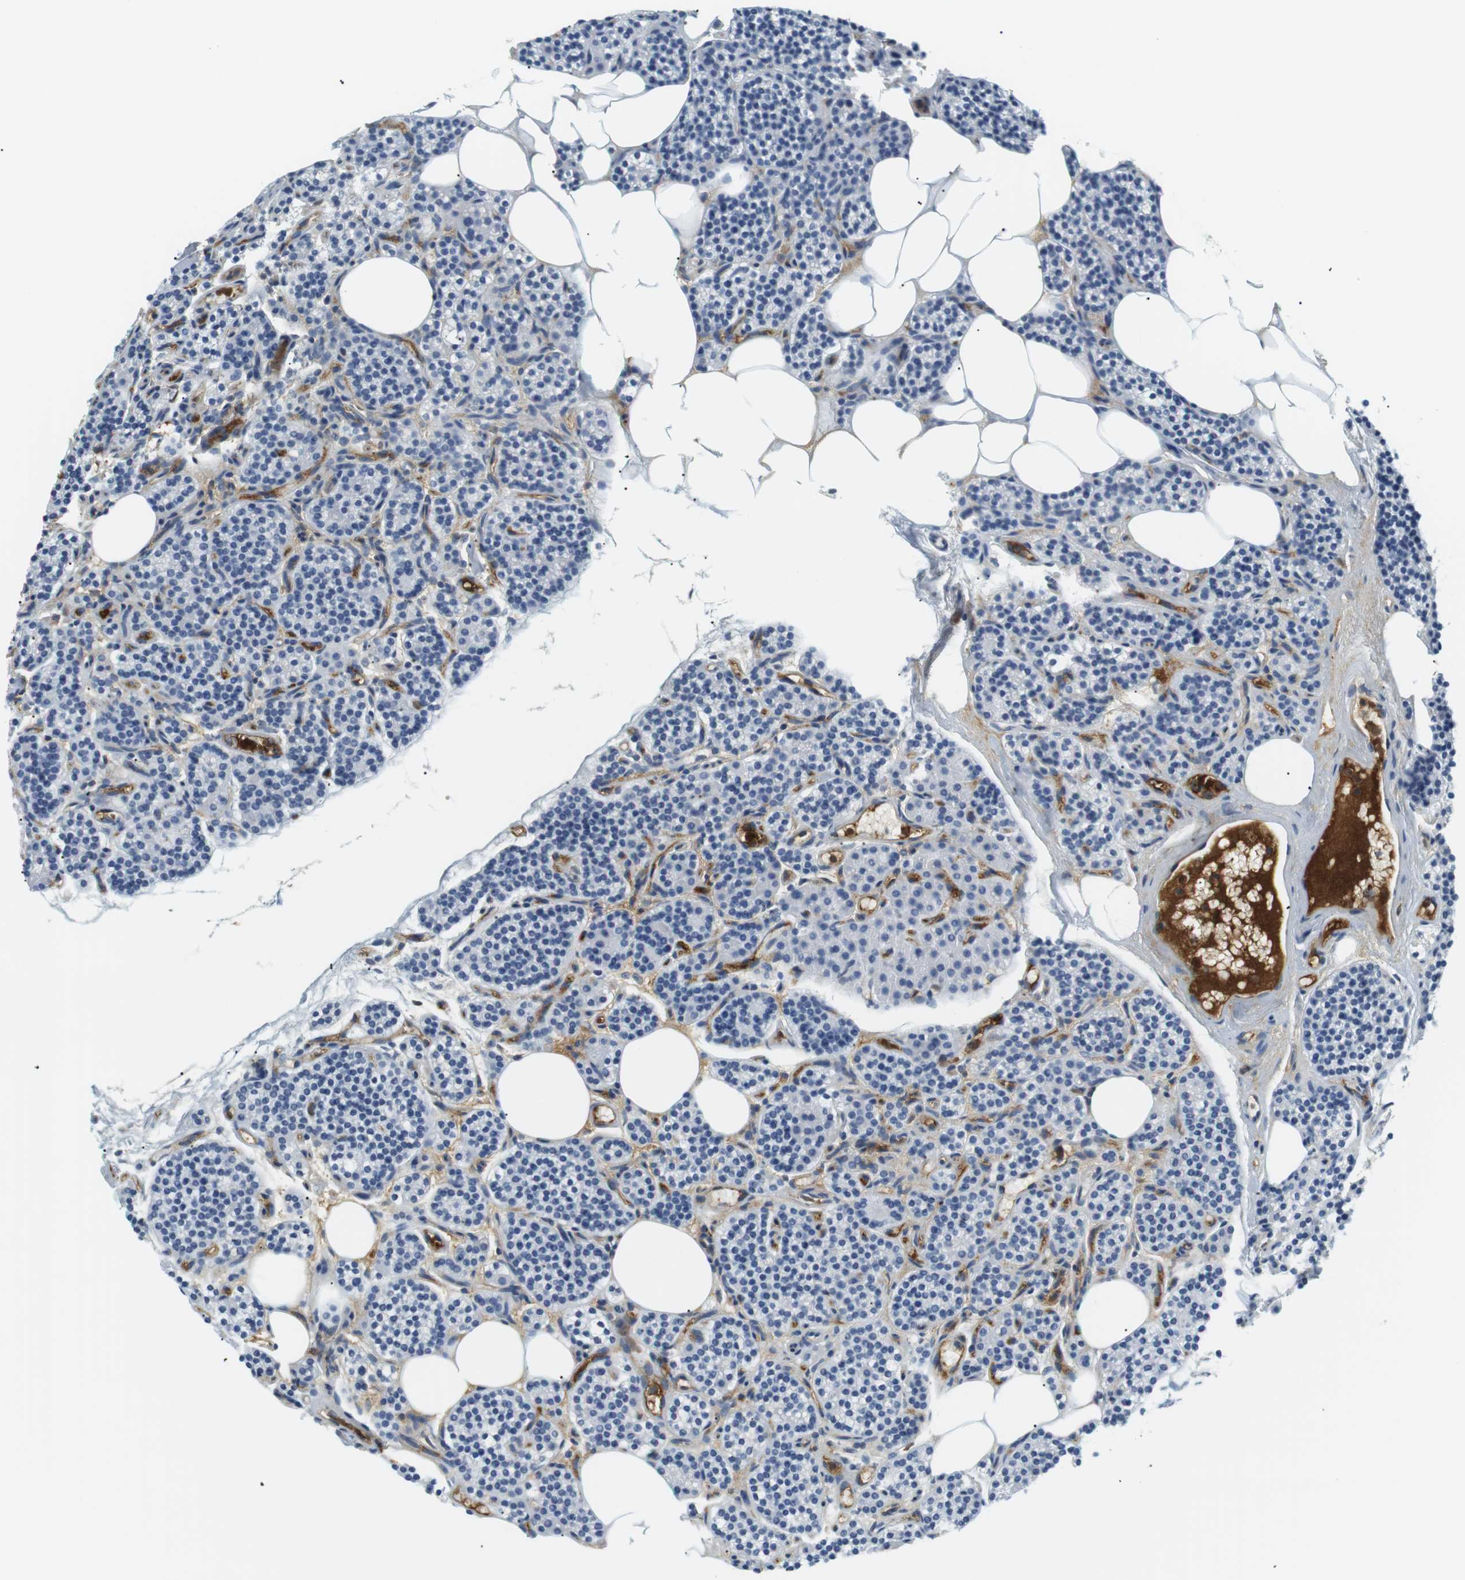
{"staining": {"intensity": "negative", "quantity": "none", "location": "none"}, "tissue": "parathyroid gland", "cell_type": "Glandular cells", "image_type": "normal", "snomed": [{"axis": "morphology", "description": "Normal tissue, NOS"}, {"axis": "morphology", "description": "Adenoma, NOS"}, {"axis": "topography", "description": "Parathyroid gland"}], "caption": "Immunohistochemistry image of normal human parathyroid gland stained for a protein (brown), which demonstrates no staining in glandular cells. Nuclei are stained in blue.", "gene": "APOB", "patient": {"sex": "female", "age": 74}}